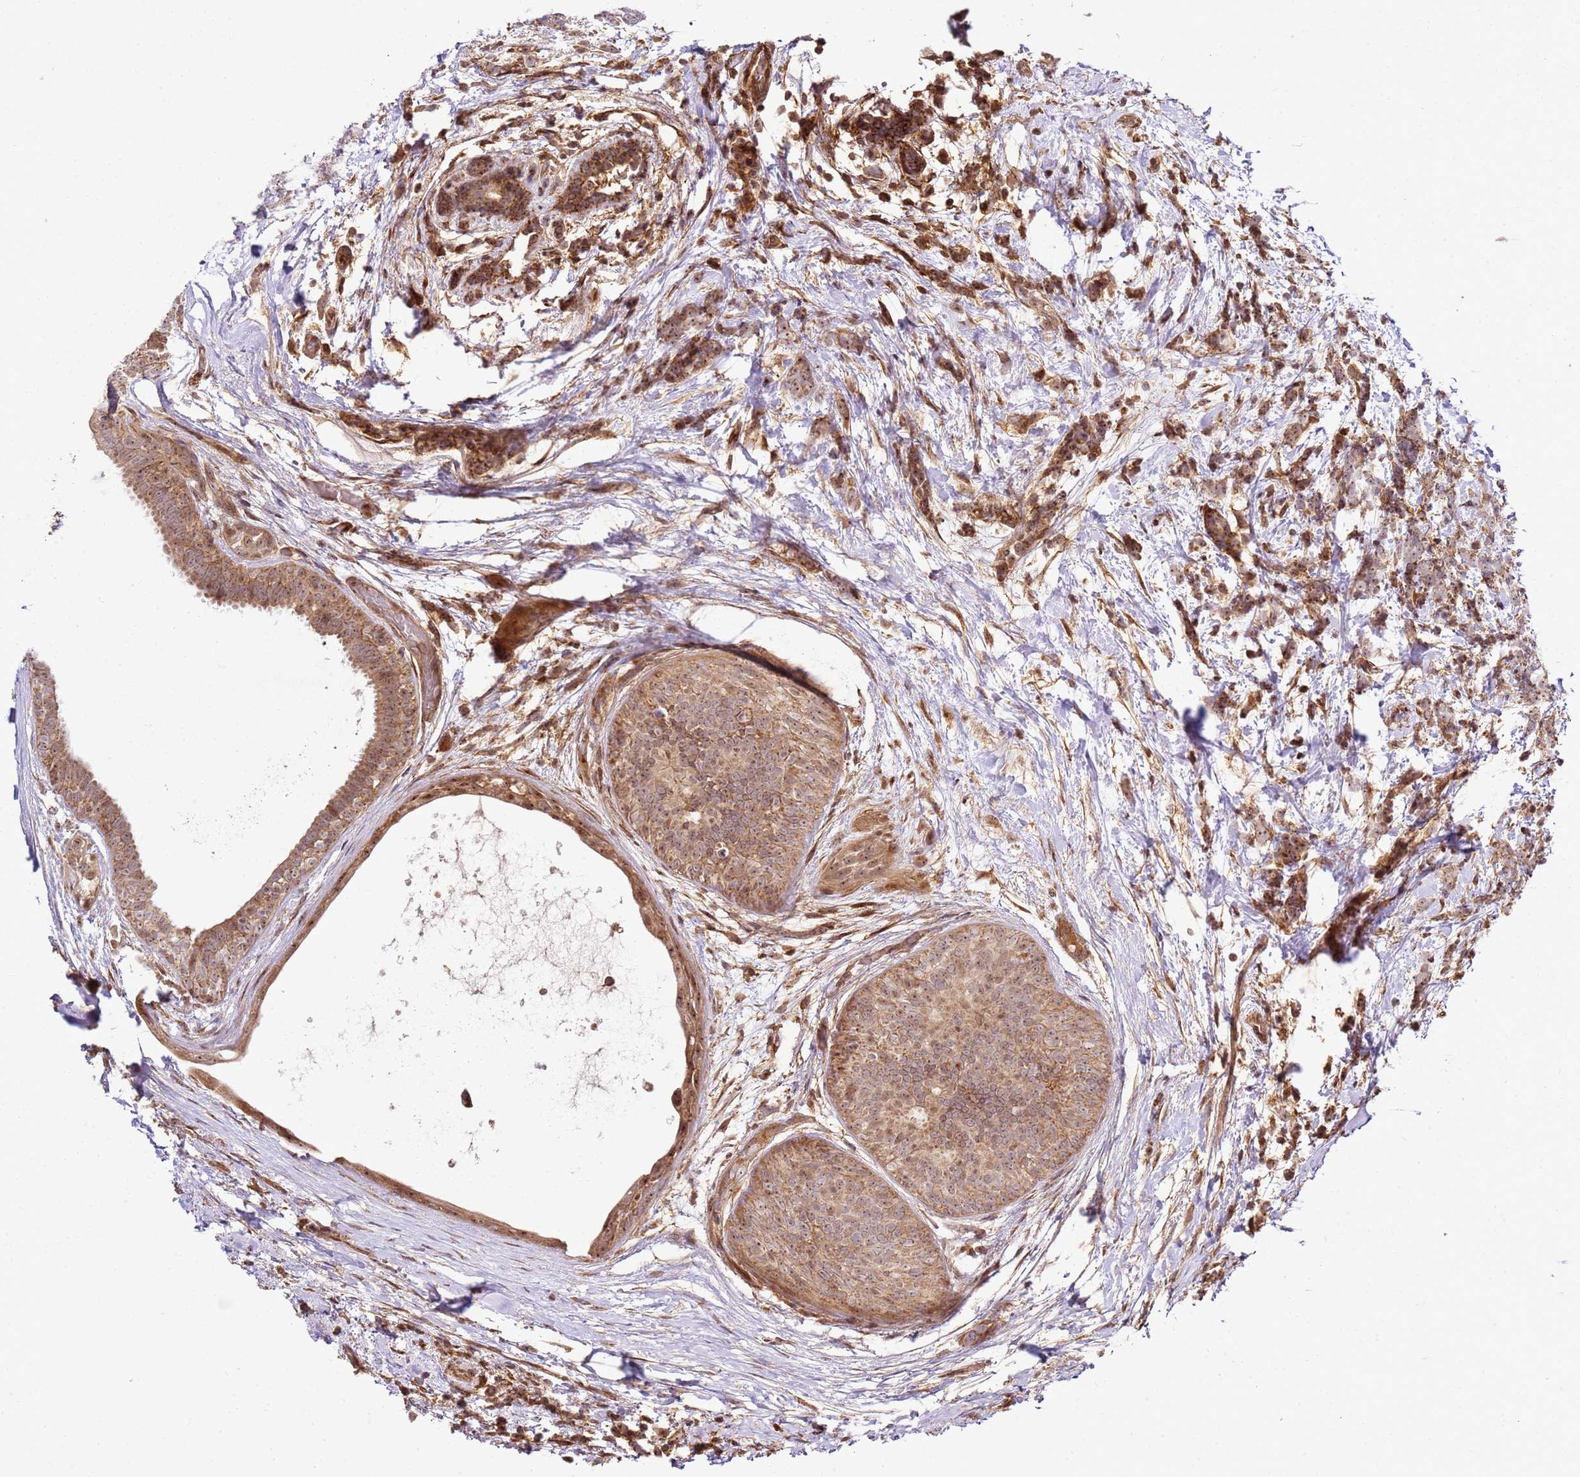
{"staining": {"intensity": "moderate", "quantity": ">75%", "location": "cytoplasmic/membranous,nuclear"}, "tissue": "breast cancer", "cell_type": "Tumor cells", "image_type": "cancer", "snomed": [{"axis": "morphology", "description": "Lobular carcinoma"}, {"axis": "topography", "description": "Breast"}], "caption": "A histopathology image of lobular carcinoma (breast) stained for a protein displays moderate cytoplasmic/membranous and nuclear brown staining in tumor cells. (DAB = brown stain, brightfield microscopy at high magnification).", "gene": "RASA3", "patient": {"sex": "female", "age": 58}}